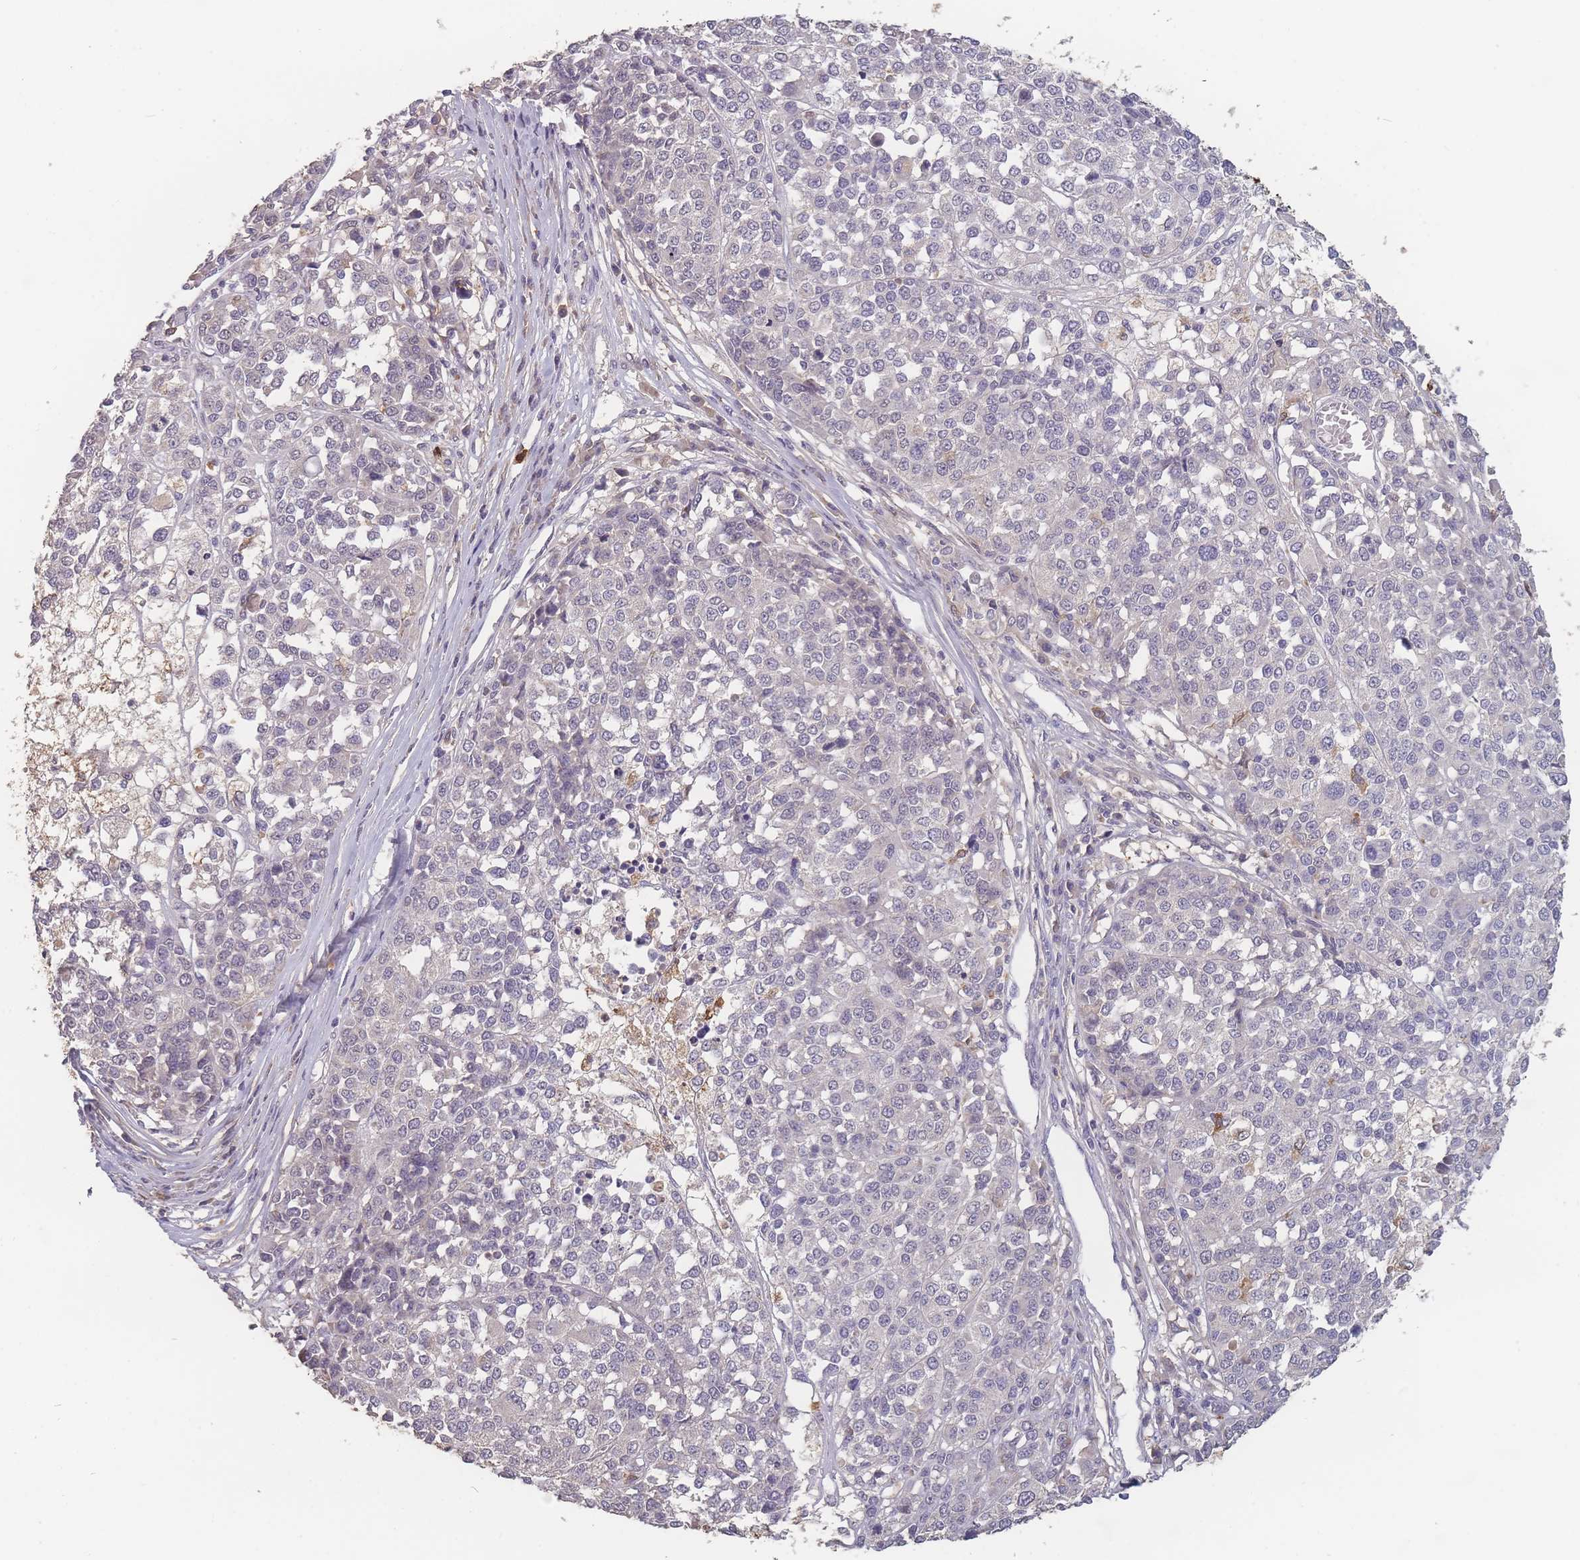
{"staining": {"intensity": "negative", "quantity": "none", "location": "none"}, "tissue": "melanoma", "cell_type": "Tumor cells", "image_type": "cancer", "snomed": [{"axis": "morphology", "description": "Malignant melanoma, Metastatic site"}, {"axis": "topography", "description": "Lymph node"}], "caption": "Tumor cells are negative for brown protein staining in malignant melanoma (metastatic site).", "gene": "BST1", "patient": {"sex": "male", "age": 44}}